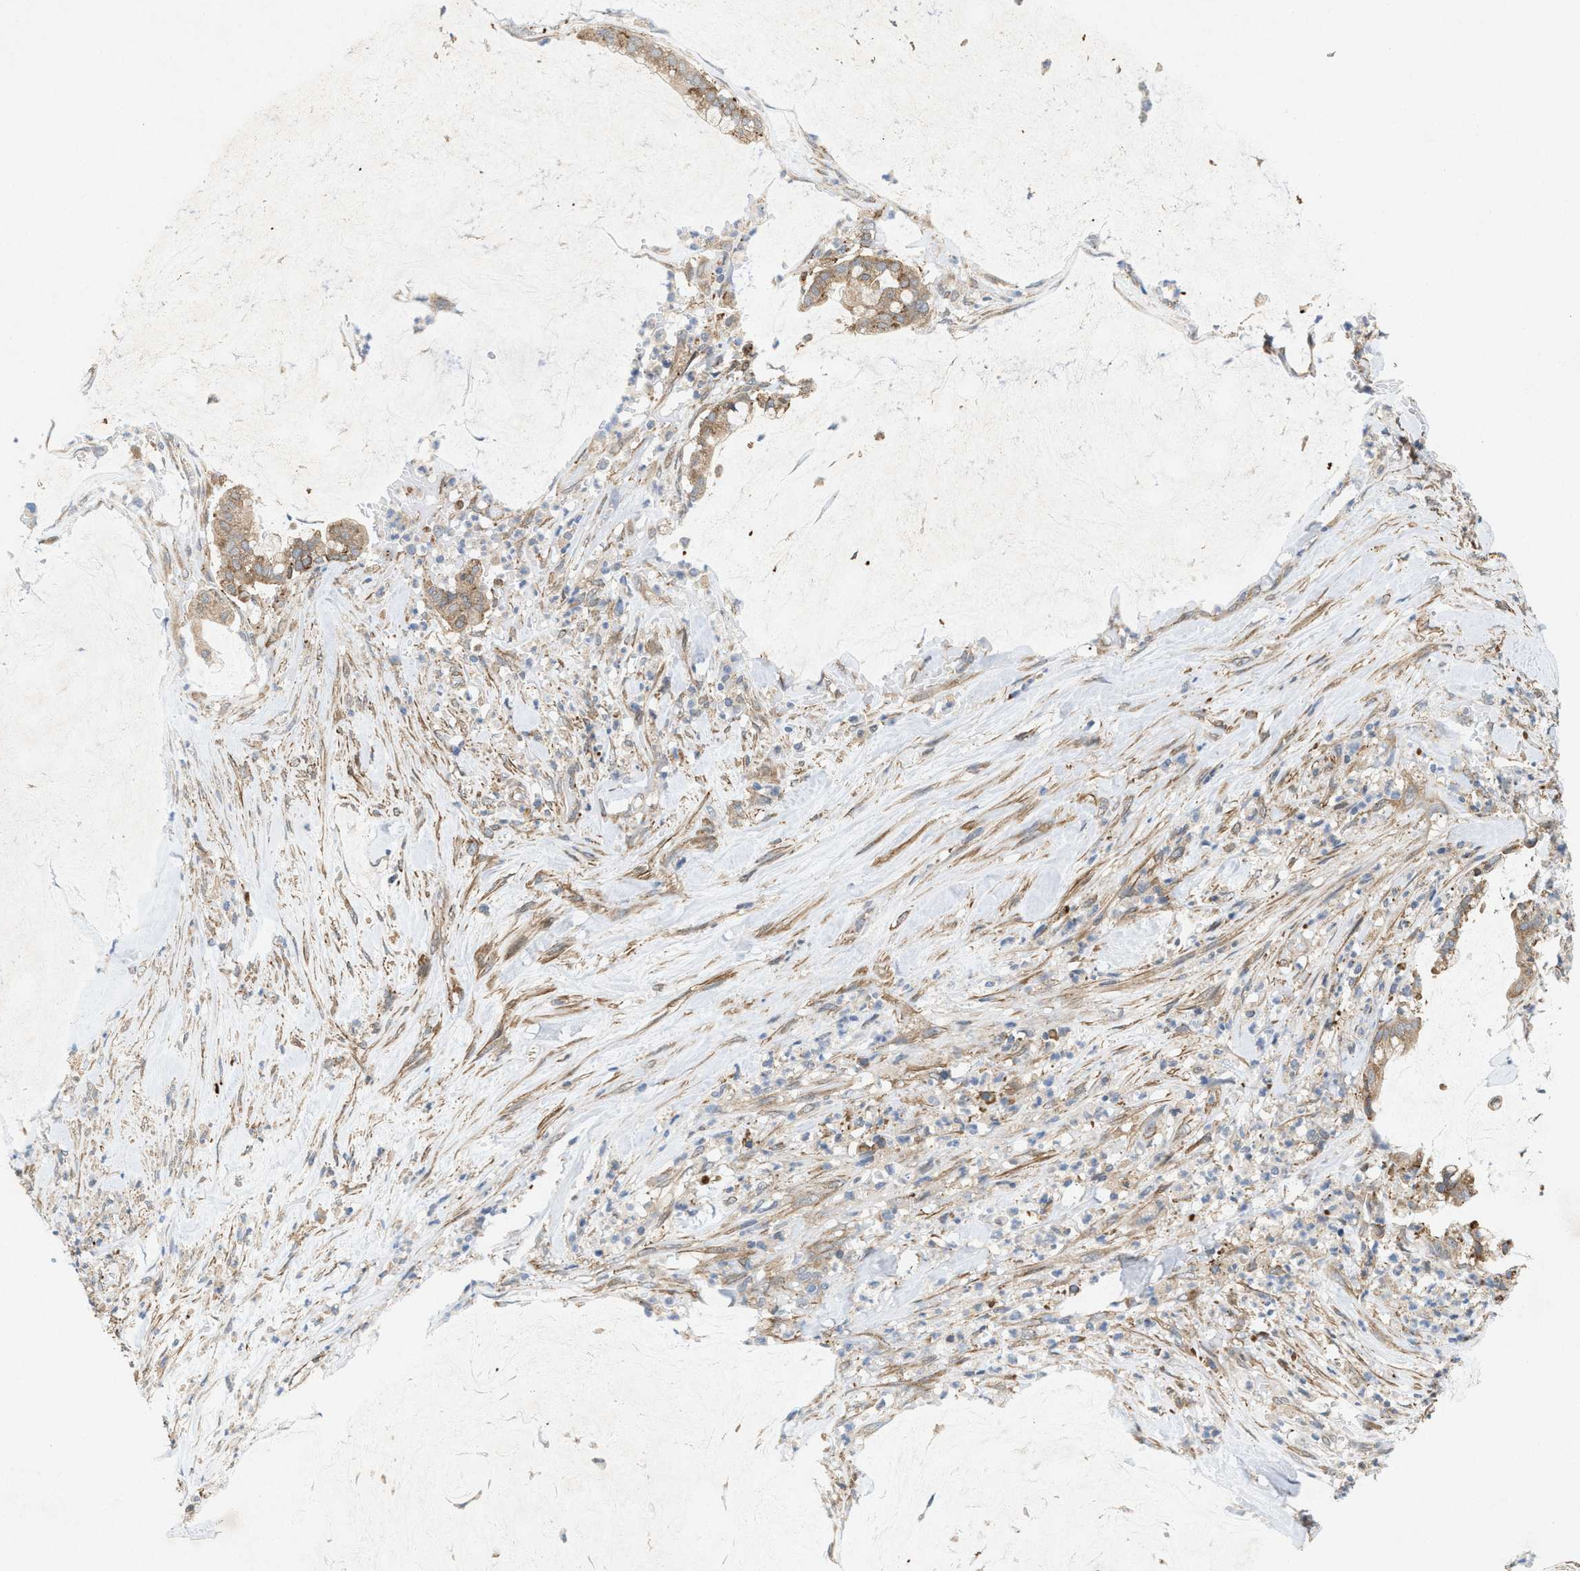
{"staining": {"intensity": "moderate", "quantity": ">75%", "location": "cytoplasmic/membranous"}, "tissue": "pancreatic cancer", "cell_type": "Tumor cells", "image_type": "cancer", "snomed": [{"axis": "morphology", "description": "Adenocarcinoma, NOS"}, {"axis": "topography", "description": "Pancreas"}], "caption": "Pancreatic cancer stained with a protein marker displays moderate staining in tumor cells.", "gene": "MFSD6", "patient": {"sex": "male", "age": 41}}